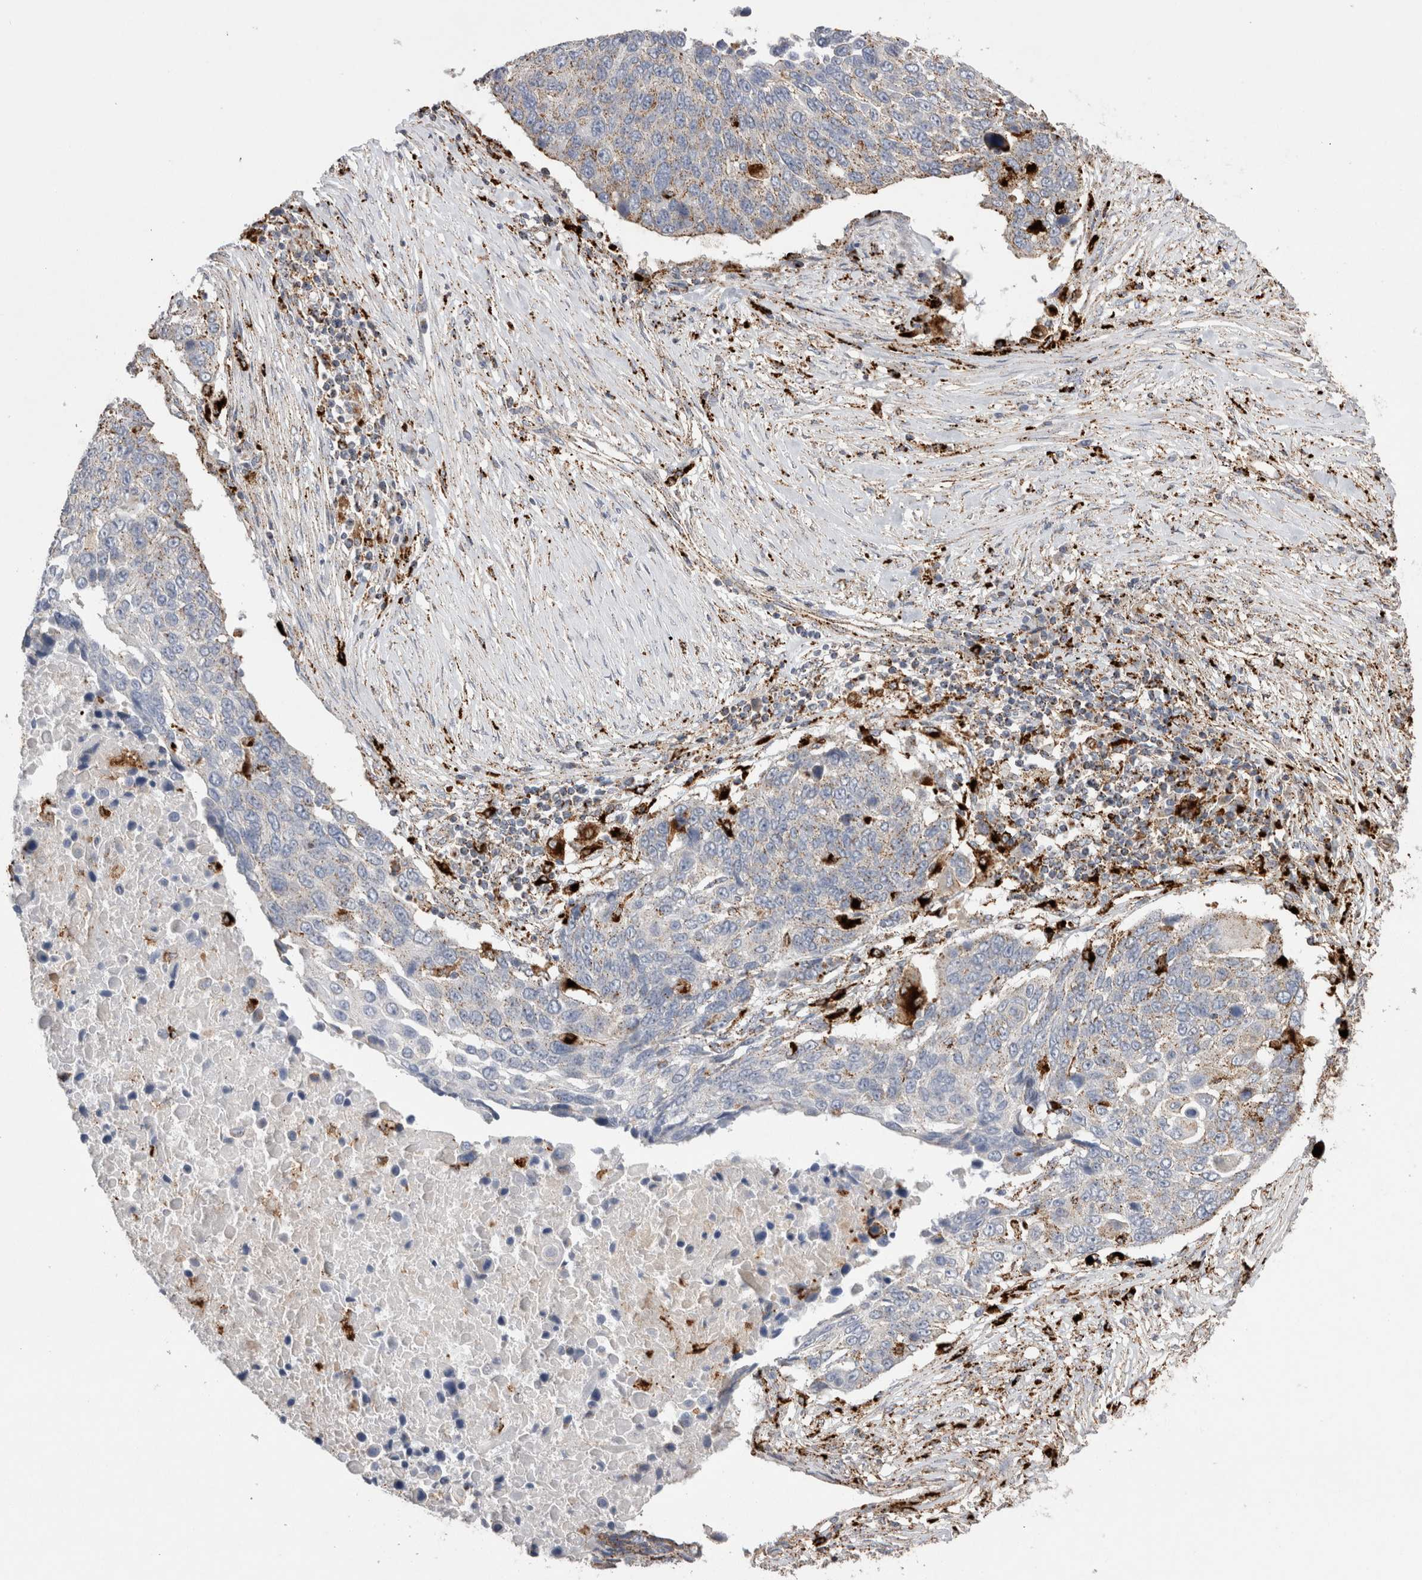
{"staining": {"intensity": "weak", "quantity": "<25%", "location": "cytoplasmic/membranous"}, "tissue": "lung cancer", "cell_type": "Tumor cells", "image_type": "cancer", "snomed": [{"axis": "morphology", "description": "Squamous cell carcinoma, NOS"}, {"axis": "topography", "description": "Lung"}], "caption": "Tumor cells show no significant positivity in squamous cell carcinoma (lung). The staining is performed using DAB (3,3'-diaminobenzidine) brown chromogen with nuclei counter-stained in using hematoxylin.", "gene": "CTSA", "patient": {"sex": "male", "age": 66}}